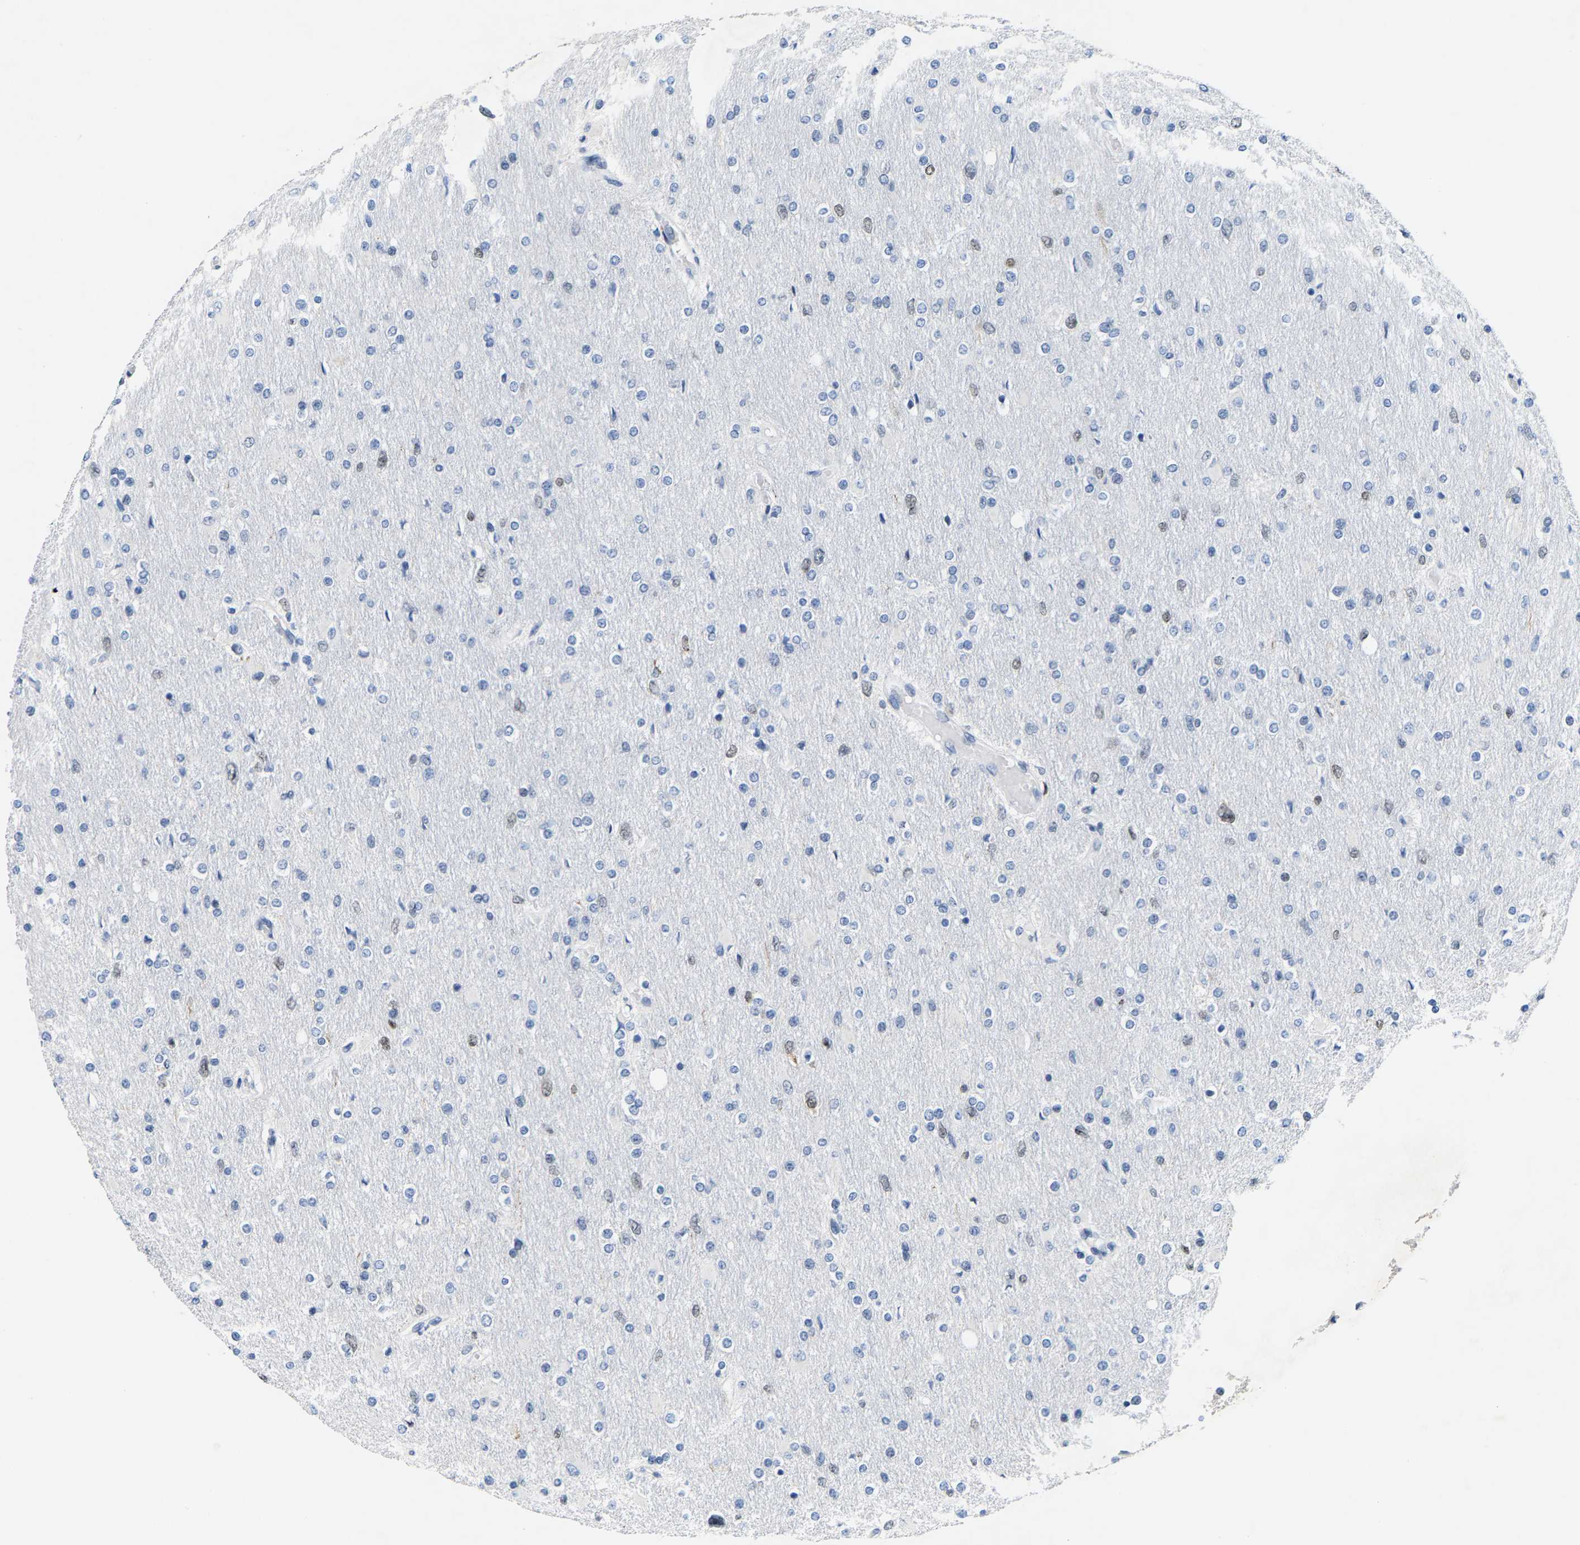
{"staining": {"intensity": "weak", "quantity": "<25%", "location": "nuclear"}, "tissue": "glioma", "cell_type": "Tumor cells", "image_type": "cancer", "snomed": [{"axis": "morphology", "description": "Glioma, malignant, High grade"}, {"axis": "topography", "description": "Cerebral cortex"}], "caption": "Human glioma stained for a protein using immunohistochemistry (IHC) exhibits no positivity in tumor cells.", "gene": "SETD1B", "patient": {"sex": "female", "age": 36}}